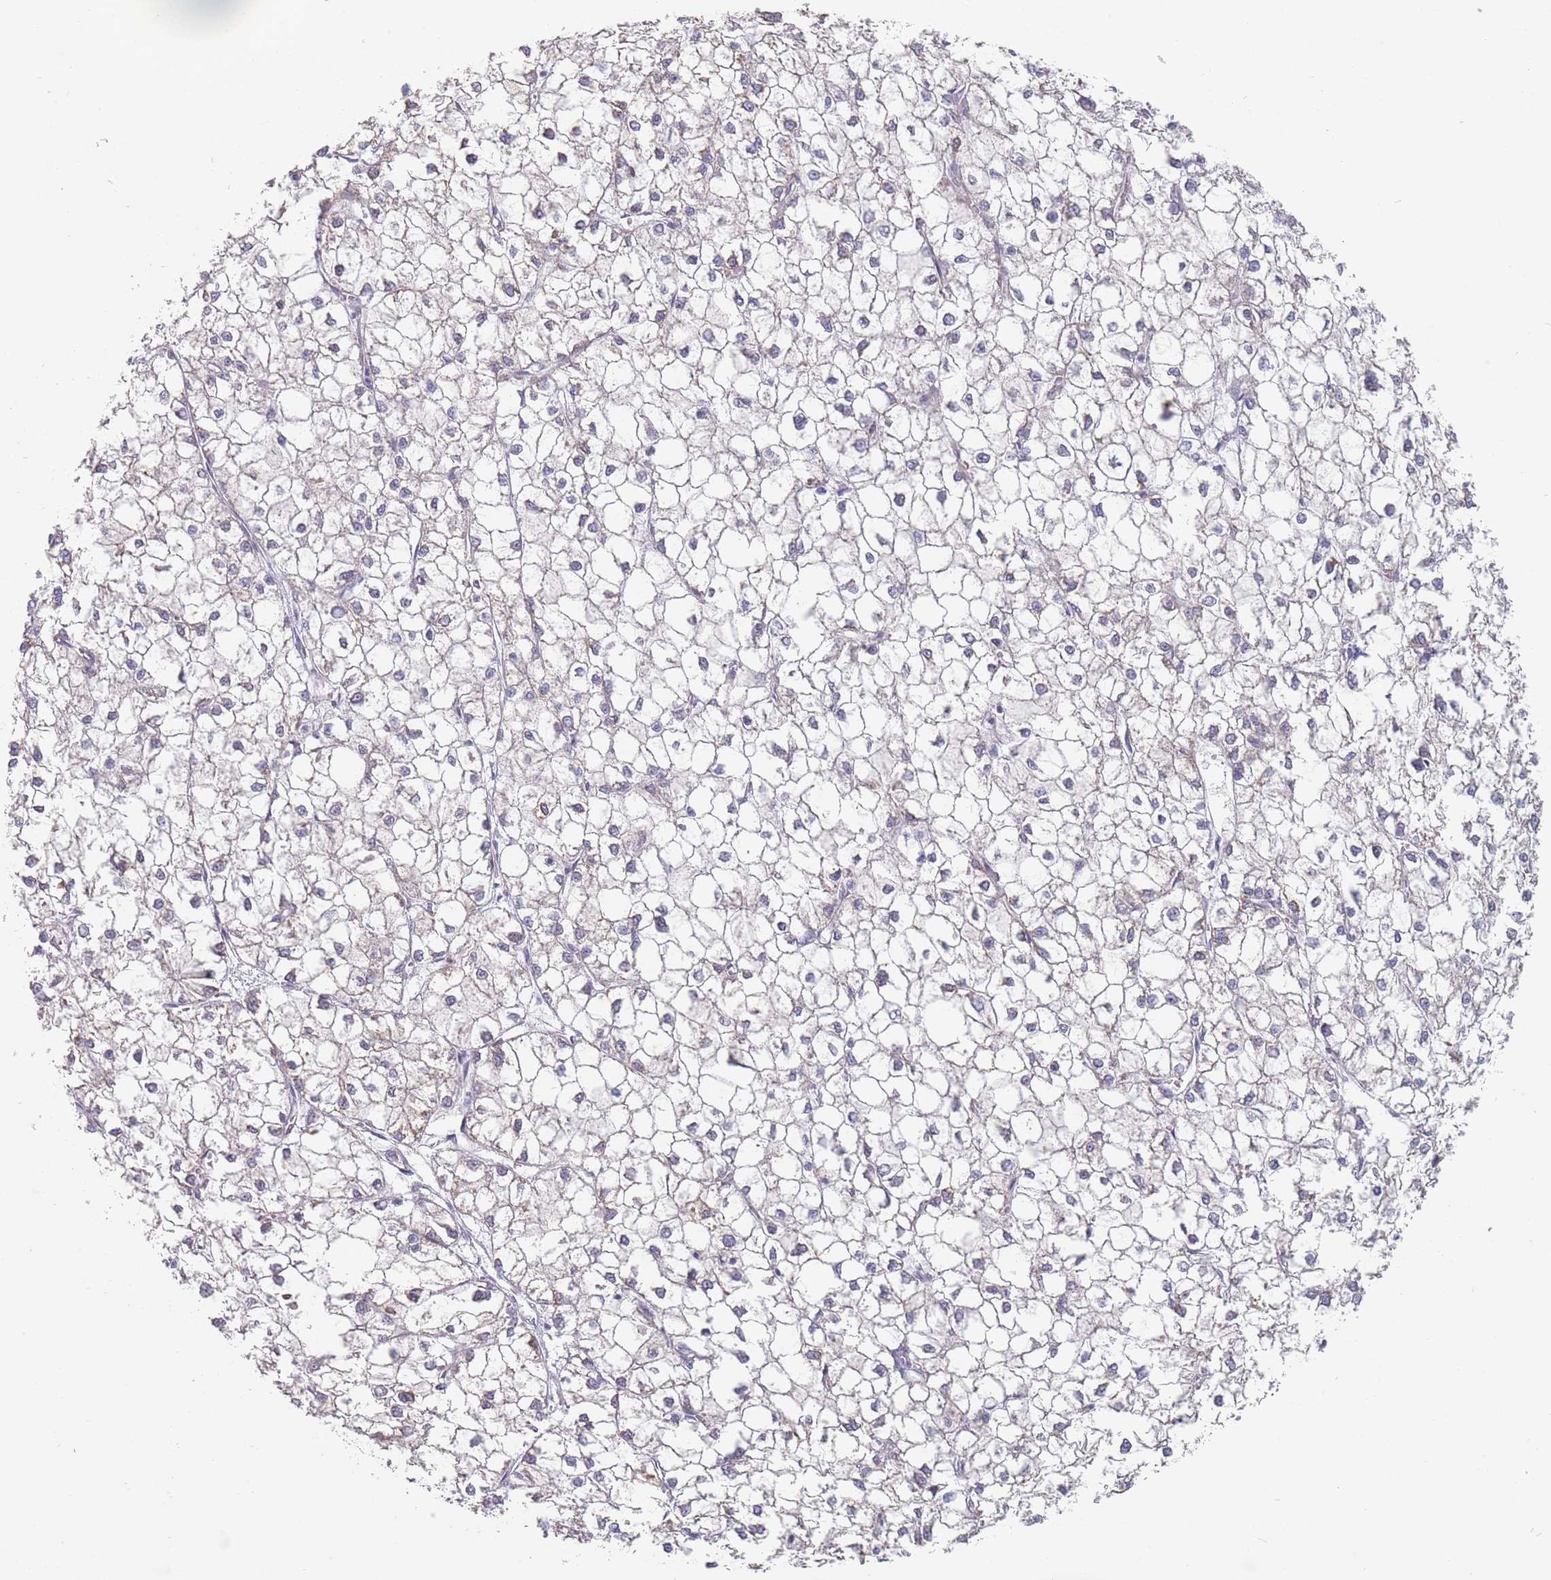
{"staining": {"intensity": "weak", "quantity": "25%-75%", "location": "cytoplasmic/membranous"}, "tissue": "liver cancer", "cell_type": "Tumor cells", "image_type": "cancer", "snomed": [{"axis": "morphology", "description": "Carcinoma, Hepatocellular, NOS"}, {"axis": "topography", "description": "Liver"}], "caption": "IHC photomicrograph of neoplastic tissue: liver cancer (hepatocellular carcinoma) stained using immunohistochemistry reveals low levels of weak protein expression localized specifically in the cytoplasmic/membranous of tumor cells, appearing as a cytoplasmic/membranous brown color.", "gene": "ERBIN", "patient": {"sex": "female", "age": 43}}